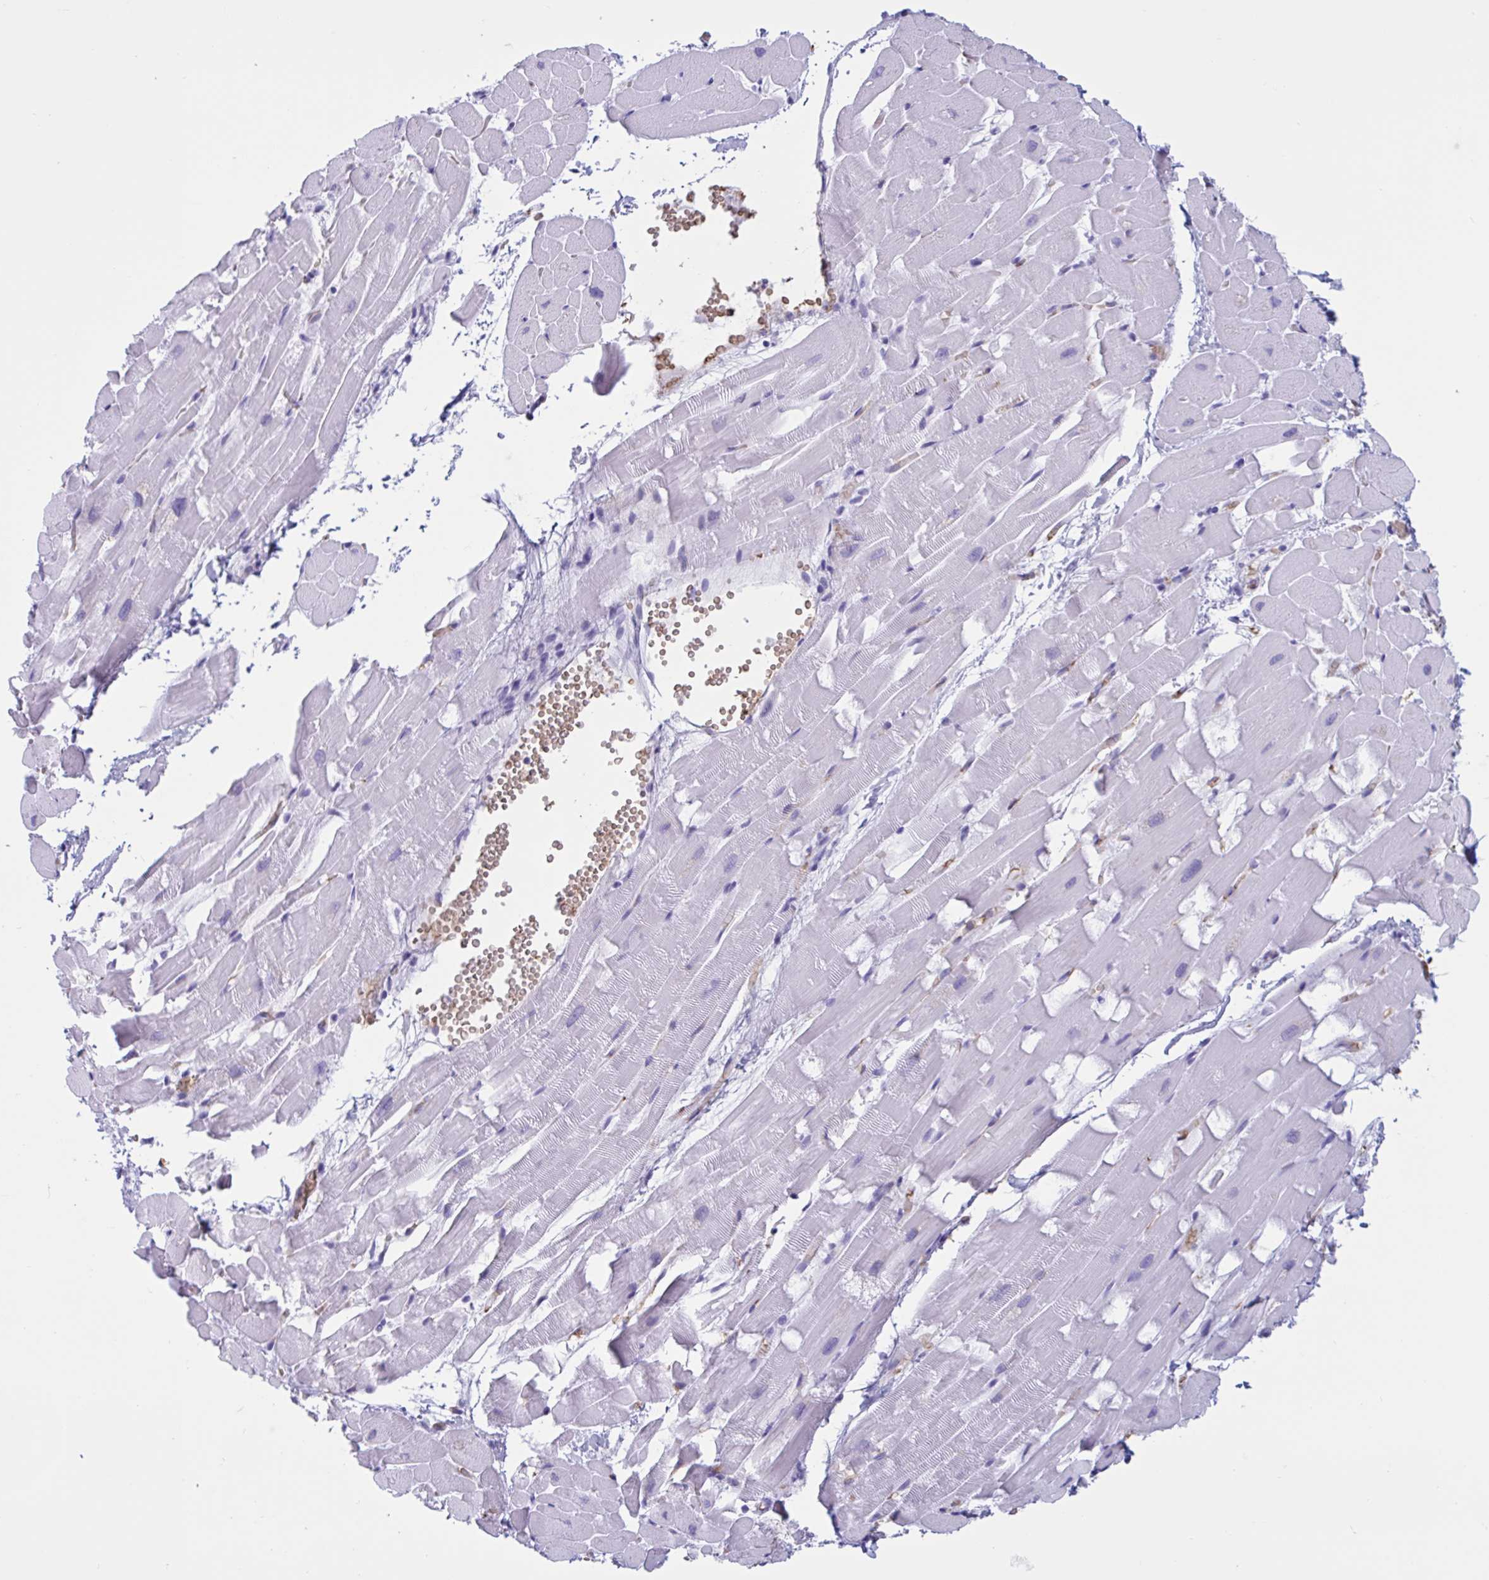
{"staining": {"intensity": "negative", "quantity": "none", "location": "none"}, "tissue": "heart muscle", "cell_type": "Cardiomyocytes", "image_type": "normal", "snomed": [{"axis": "morphology", "description": "Normal tissue, NOS"}, {"axis": "topography", "description": "Heart"}], "caption": "High power microscopy image of an immunohistochemistry (IHC) histopathology image of normal heart muscle, revealing no significant staining in cardiomyocytes. Nuclei are stained in blue.", "gene": "SLC2A1", "patient": {"sex": "male", "age": 37}}